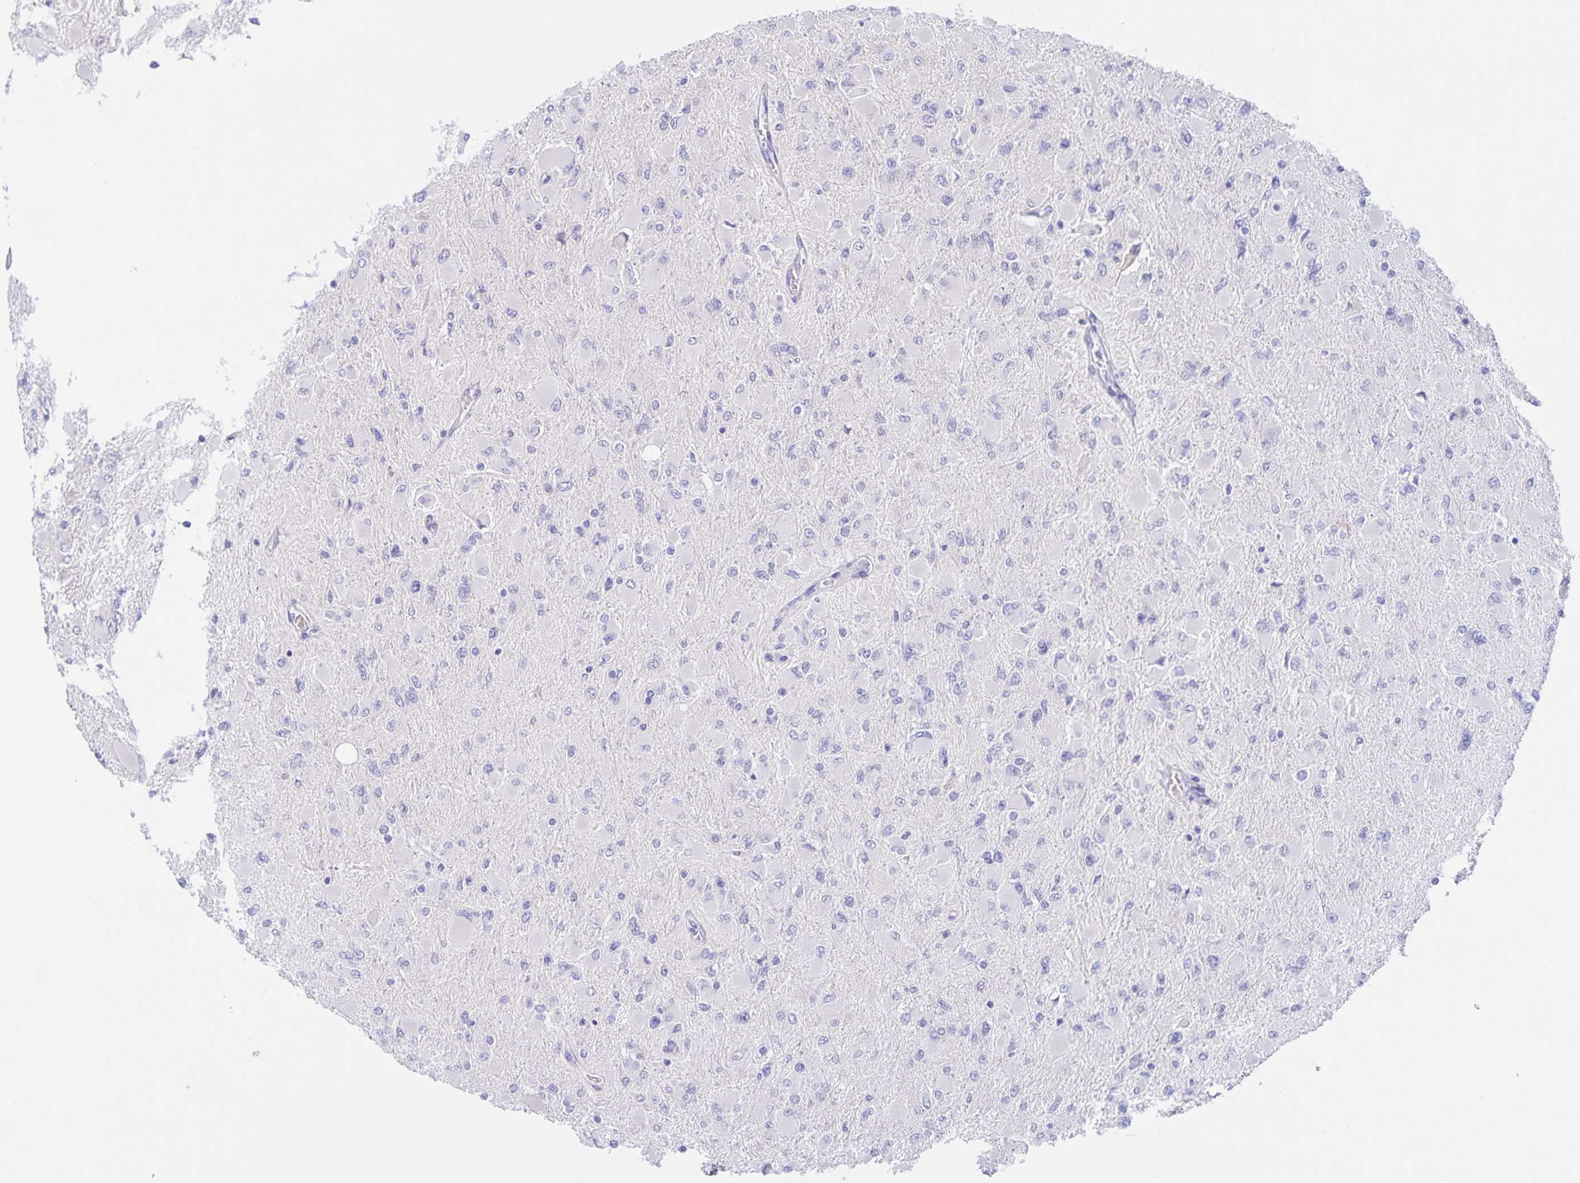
{"staining": {"intensity": "negative", "quantity": "none", "location": "none"}, "tissue": "glioma", "cell_type": "Tumor cells", "image_type": "cancer", "snomed": [{"axis": "morphology", "description": "Glioma, malignant, High grade"}, {"axis": "topography", "description": "Cerebral cortex"}], "caption": "Malignant glioma (high-grade) was stained to show a protein in brown. There is no significant positivity in tumor cells. (Brightfield microscopy of DAB (3,3'-diaminobenzidine) IHC at high magnification).", "gene": "DMGDH", "patient": {"sex": "female", "age": 36}}